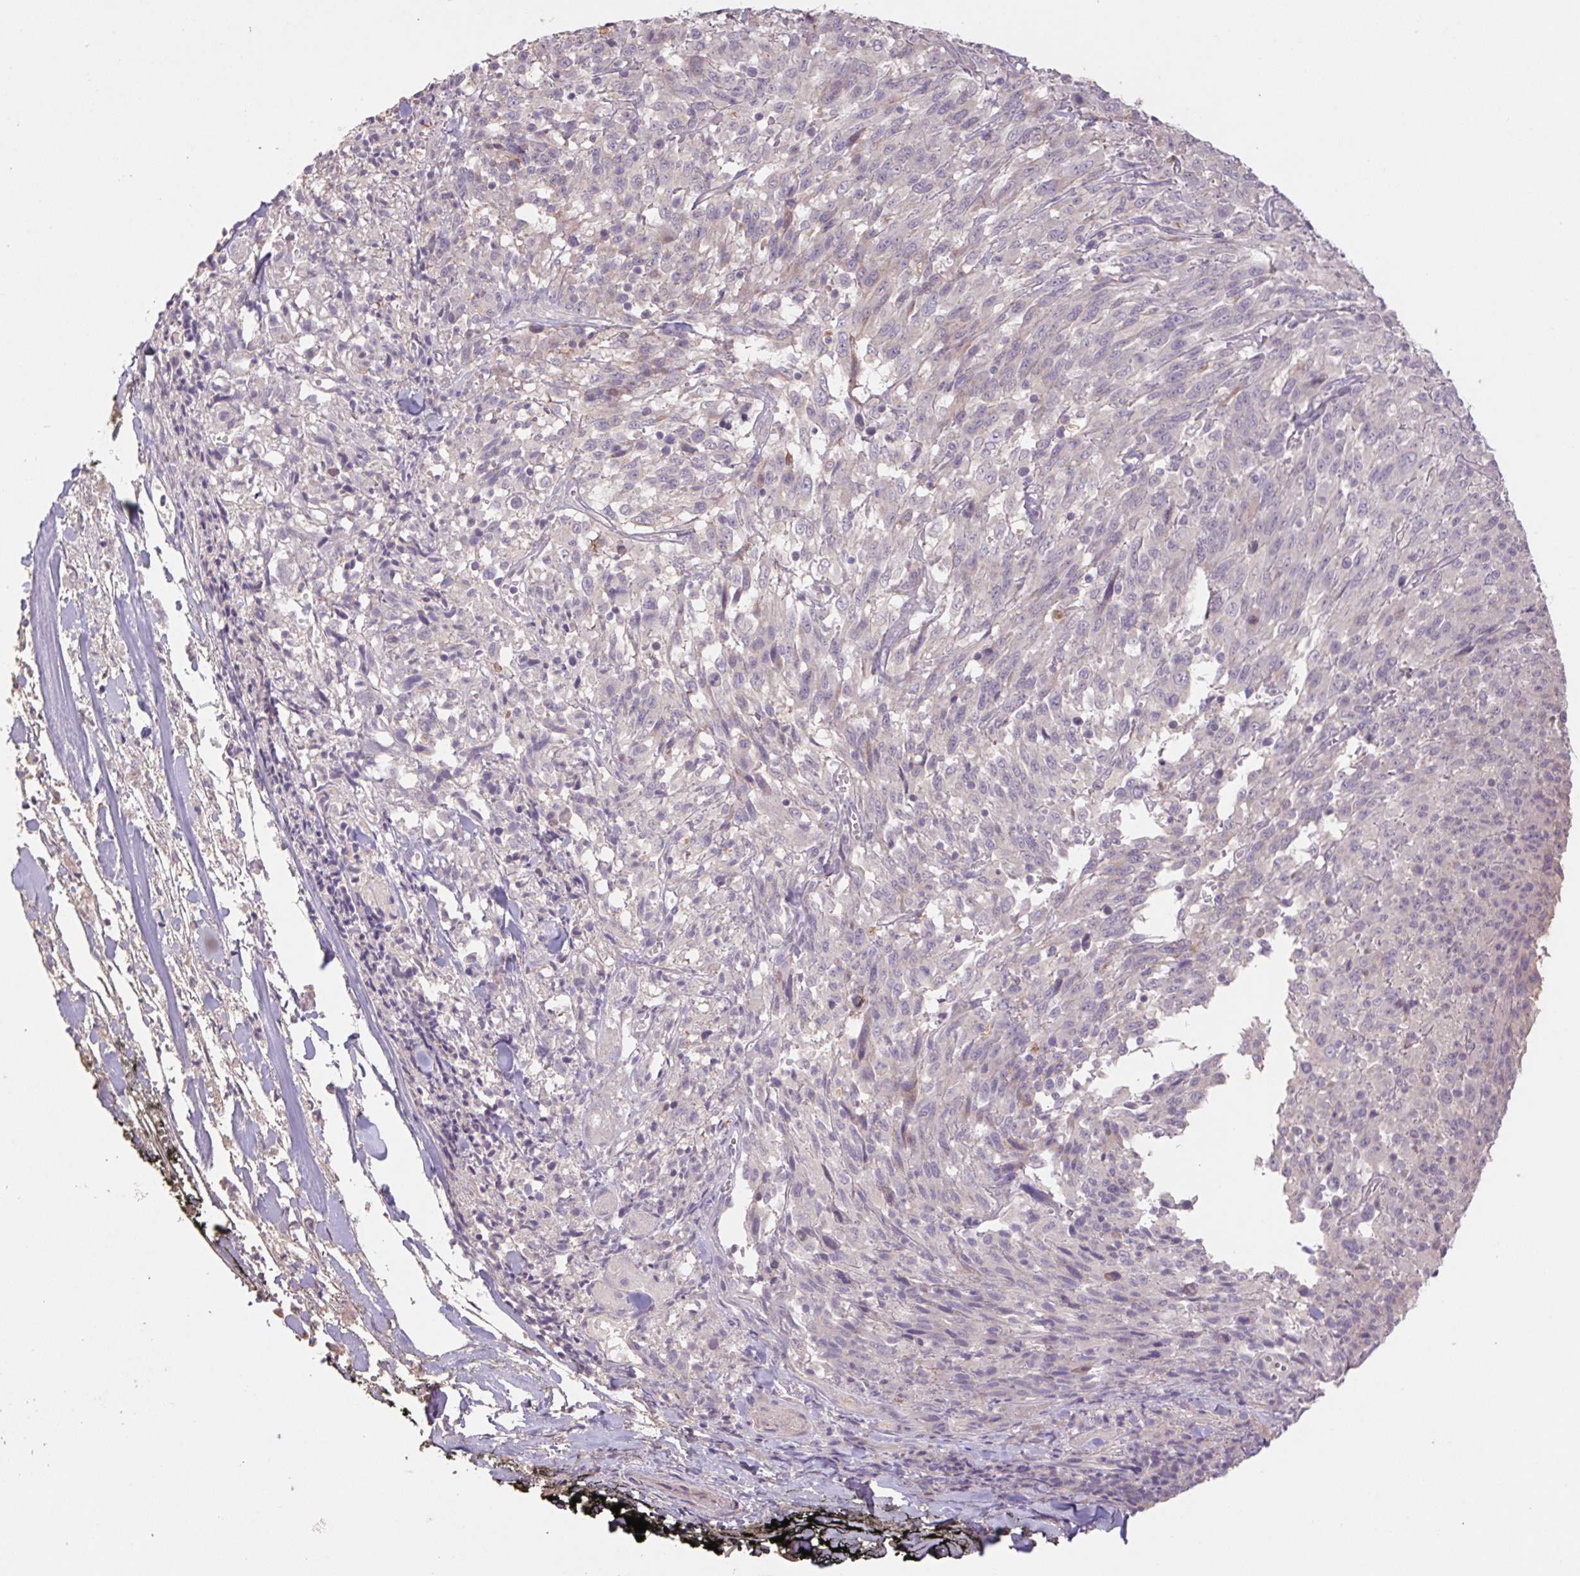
{"staining": {"intensity": "moderate", "quantity": "25%-75%", "location": "cytoplasmic/membranous"}, "tissue": "melanoma", "cell_type": "Tumor cells", "image_type": "cancer", "snomed": [{"axis": "morphology", "description": "Malignant melanoma, NOS"}, {"axis": "topography", "description": "Skin"}], "caption": "The histopathology image displays a brown stain indicating the presence of a protein in the cytoplasmic/membranous of tumor cells in melanoma. (DAB = brown stain, brightfield microscopy at high magnification).", "gene": "GRM2", "patient": {"sex": "female", "age": 91}}